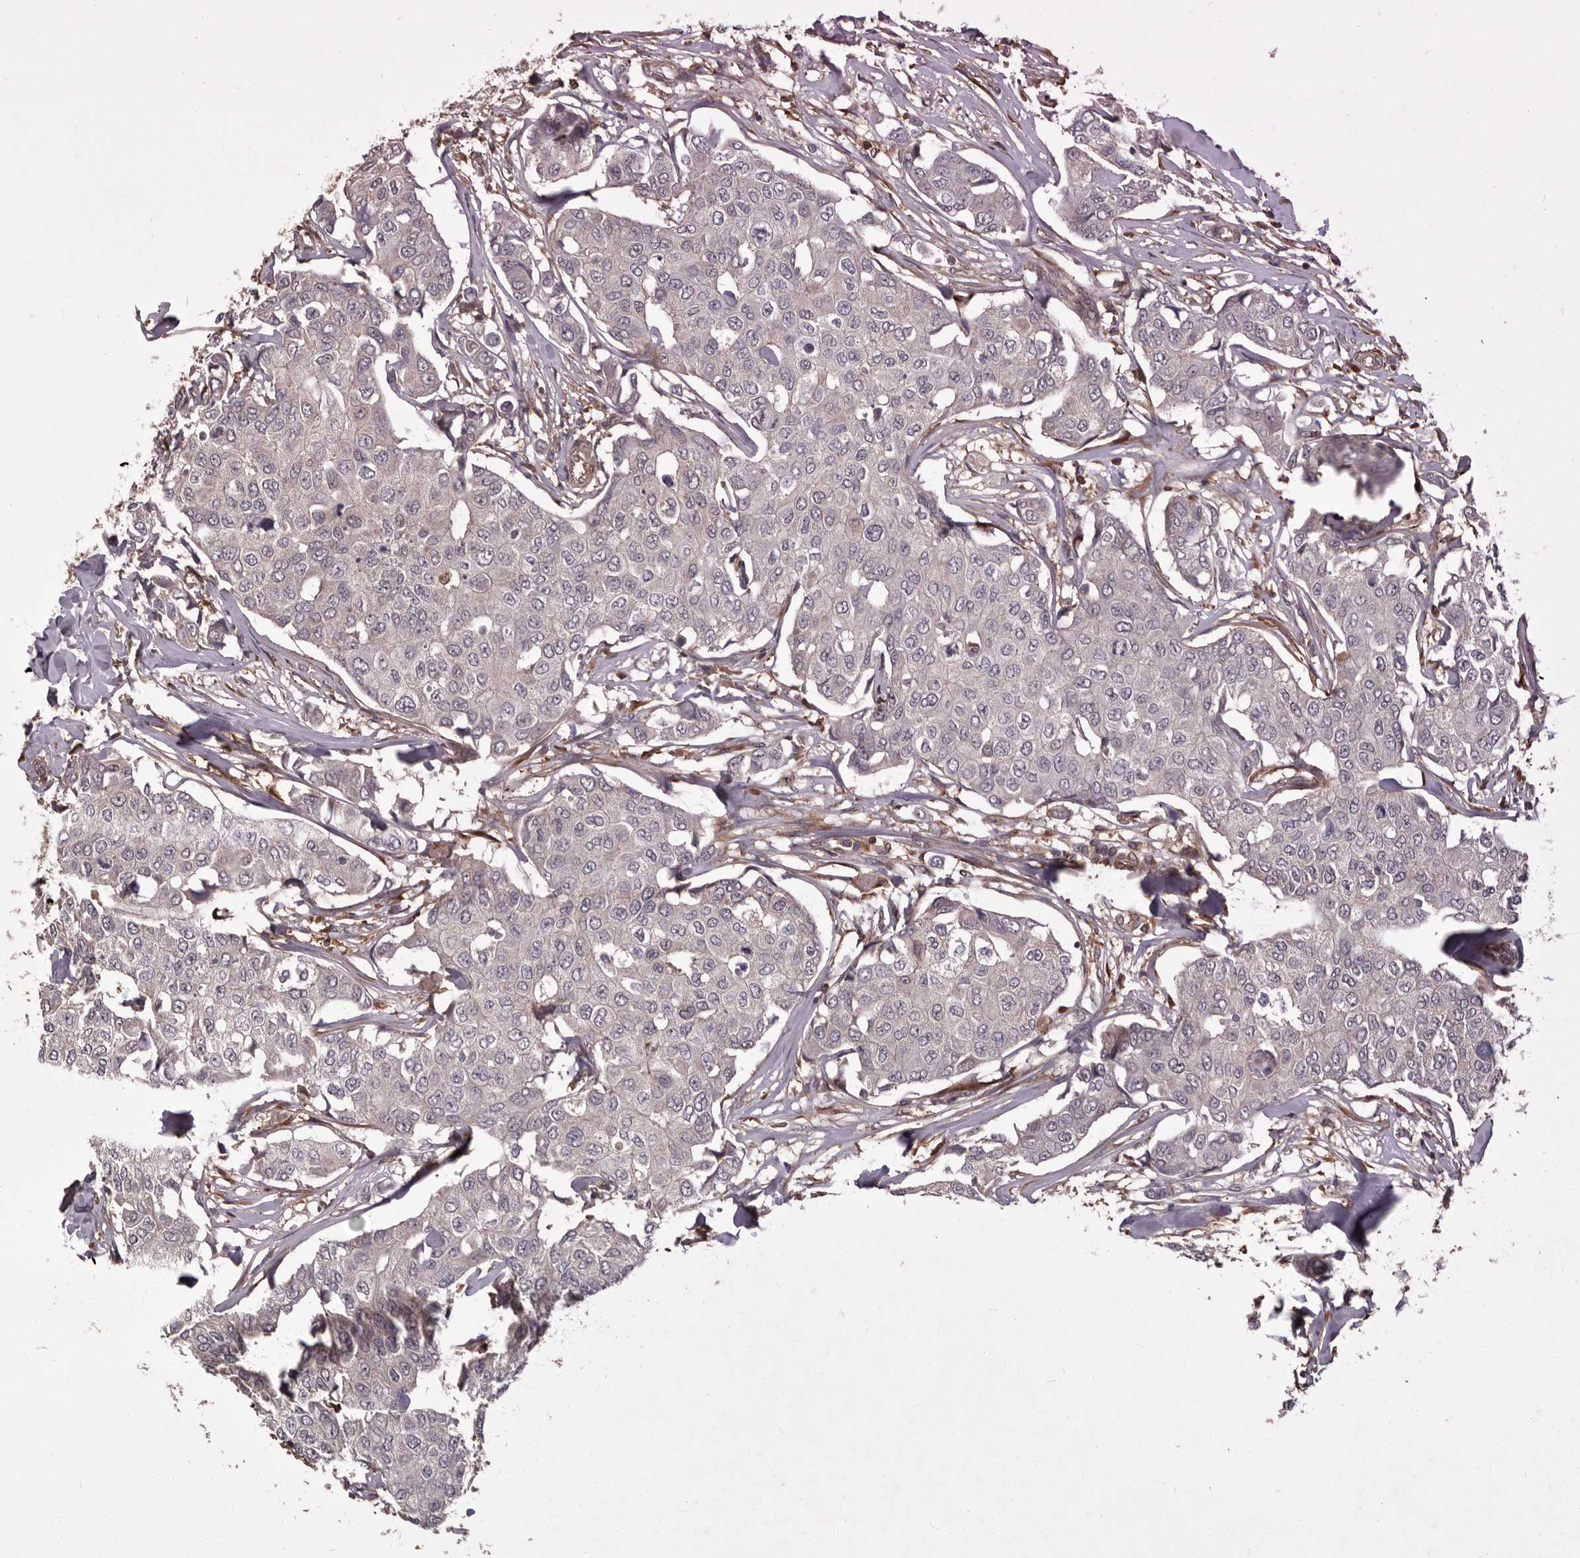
{"staining": {"intensity": "negative", "quantity": "none", "location": "none"}, "tissue": "breast cancer", "cell_type": "Tumor cells", "image_type": "cancer", "snomed": [{"axis": "morphology", "description": "Duct carcinoma"}, {"axis": "topography", "description": "Breast"}], "caption": "This is an immunohistochemistry photomicrograph of human breast cancer. There is no staining in tumor cells.", "gene": "GLIPR2", "patient": {"sex": "female", "age": 80}}